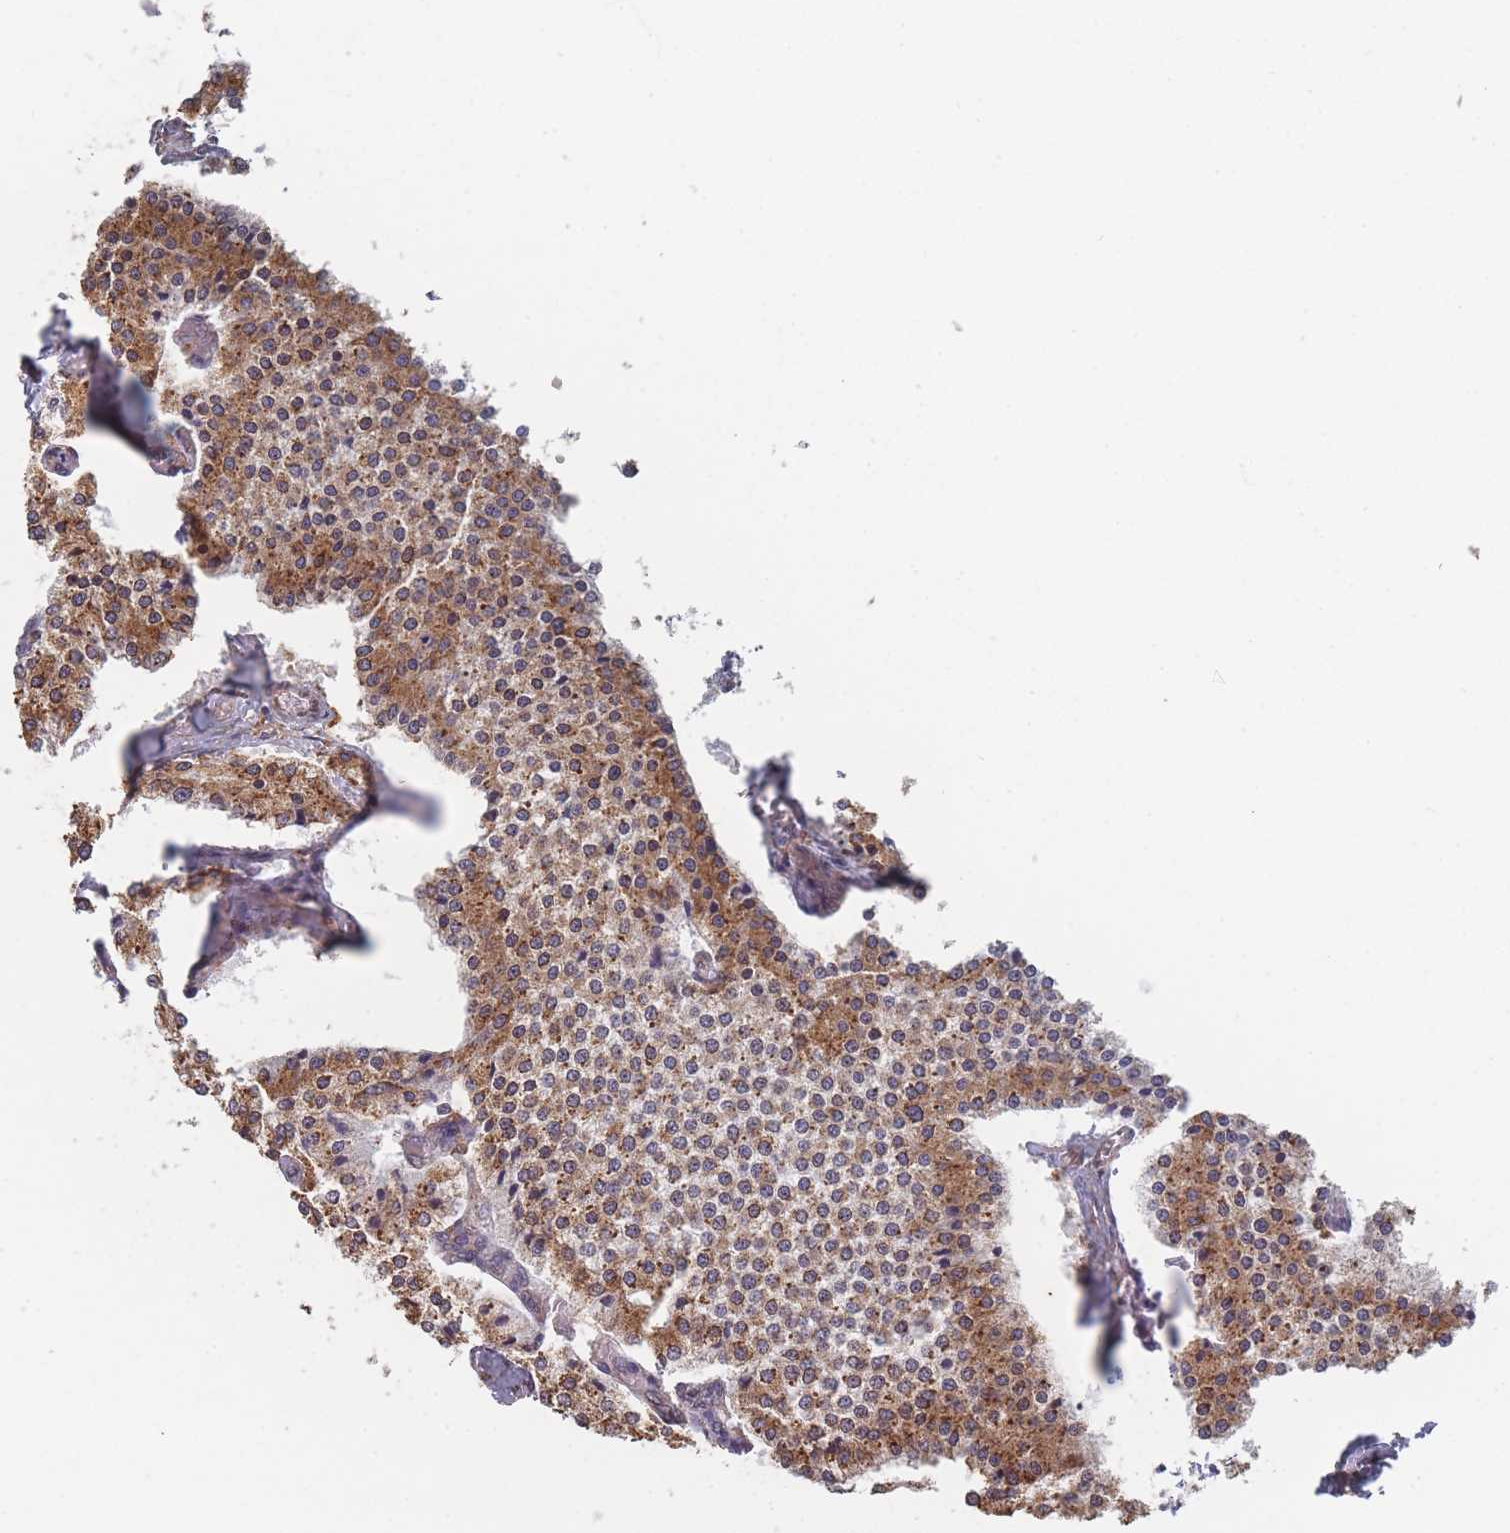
{"staining": {"intensity": "moderate", "quantity": ">75%", "location": "cytoplasmic/membranous"}, "tissue": "carcinoid", "cell_type": "Tumor cells", "image_type": "cancer", "snomed": [{"axis": "morphology", "description": "Carcinoid, malignant, NOS"}, {"axis": "topography", "description": "Colon"}], "caption": "Tumor cells demonstrate medium levels of moderate cytoplasmic/membranous staining in approximately >75% of cells in carcinoid (malignant). Immunohistochemistry stains the protein in brown and the nuclei are stained blue.", "gene": "OR7C2", "patient": {"sex": "female", "age": 52}}